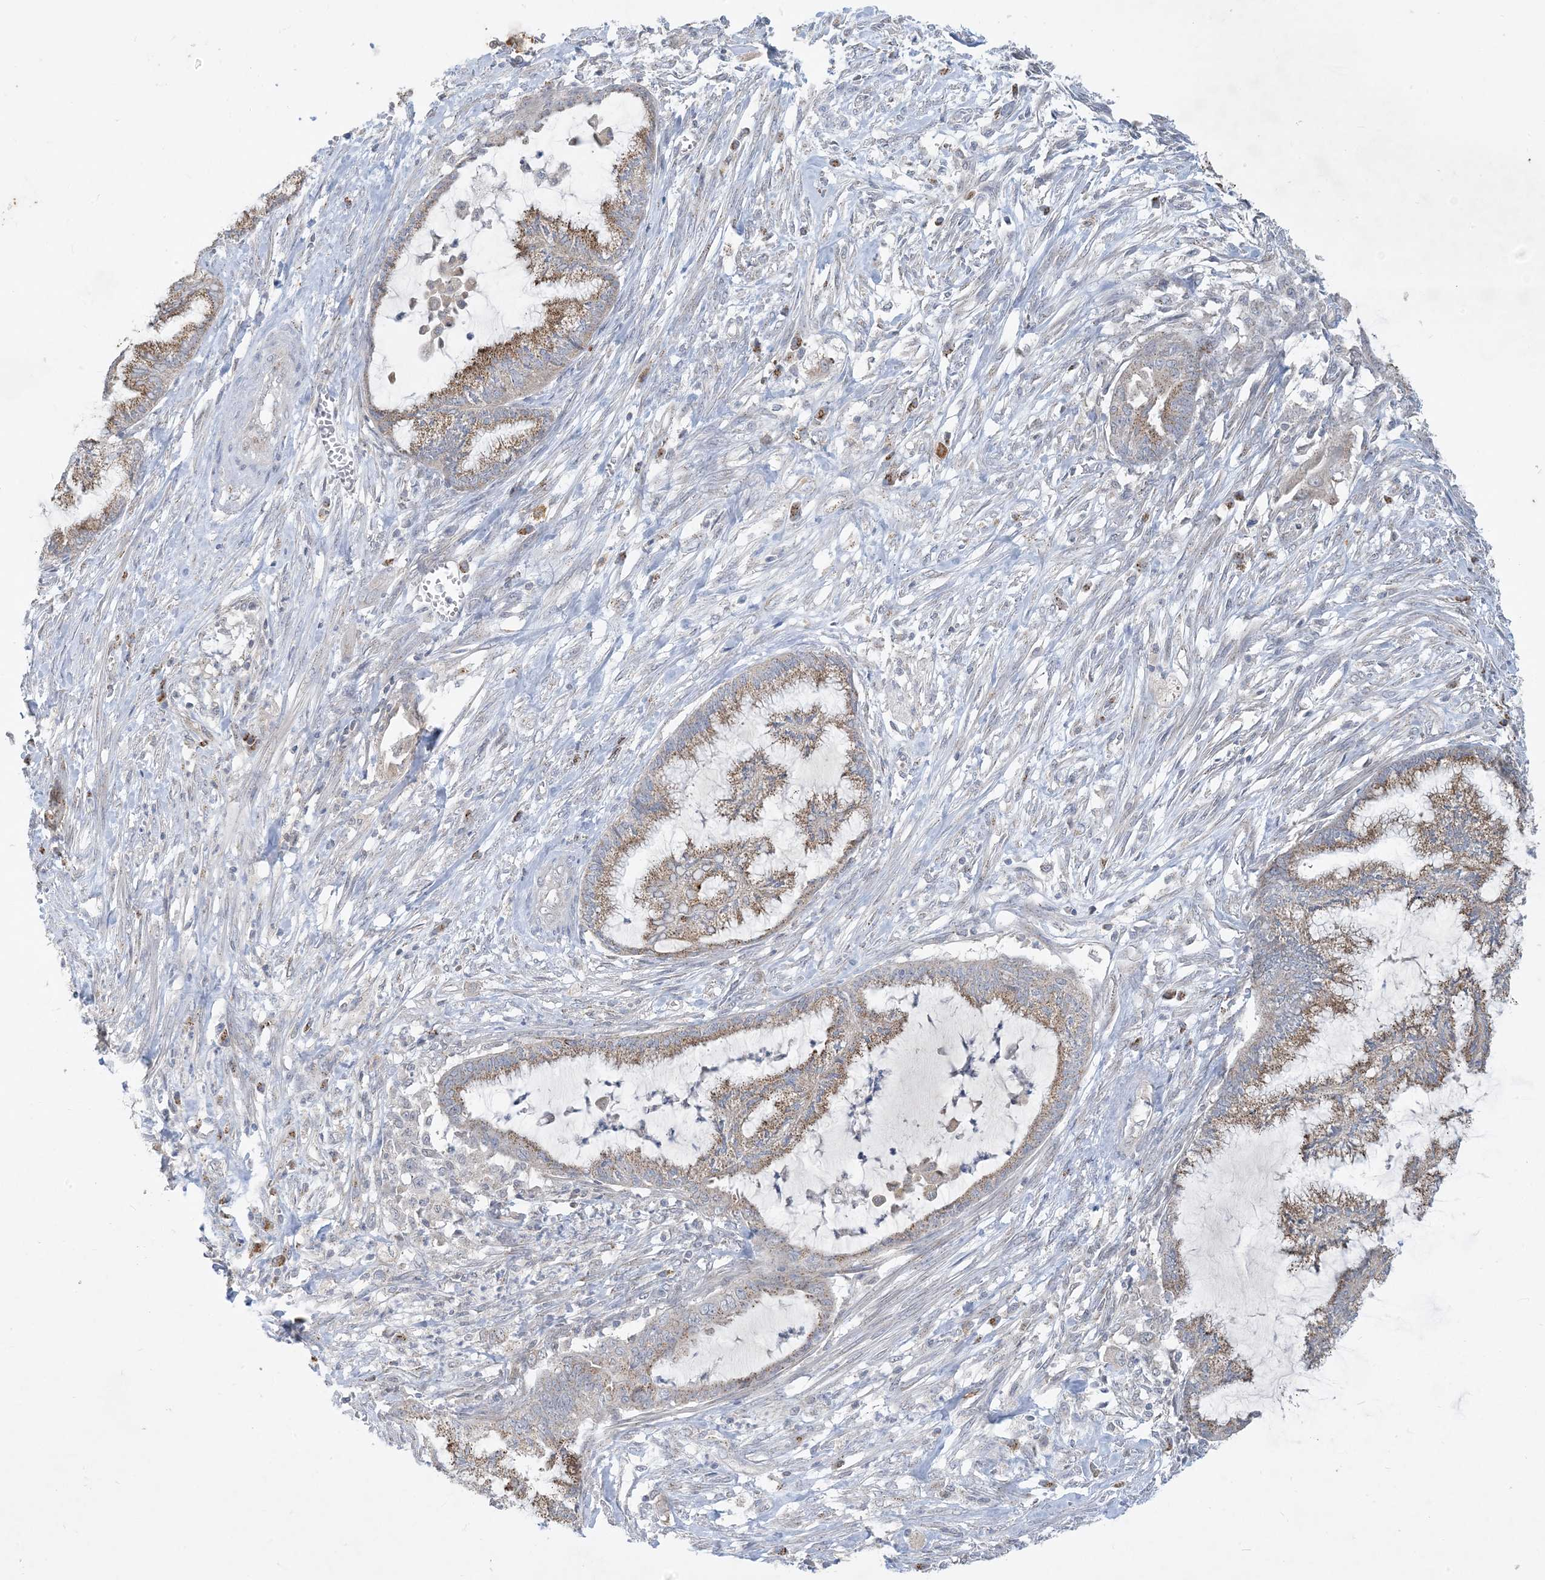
{"staining": {"intensity": "moderate", "quantity": ">75%", "location": "cytoplasmic/membranous"}, "tissue": "endometrial cancer", "cell_type": "Tumor cells", "image_type": "cancer", "snomed": [{"axis": "morphology", "description": "Adenocarcinoma, NOS"}, {"axis": "topography", "description": "Endometrium"}], "caption": "This histopathology image exhibits endometrial cancer (adenocarcinoma) stained with immunohistochemistry to label a protein in brown. The cytoplasmic/membranous of tumor cells show moderate positivity for the protein. Nuclei are counter-stained blue.", "gene": "CCDC14", "patient": {"sex": "female", "age": 86}}